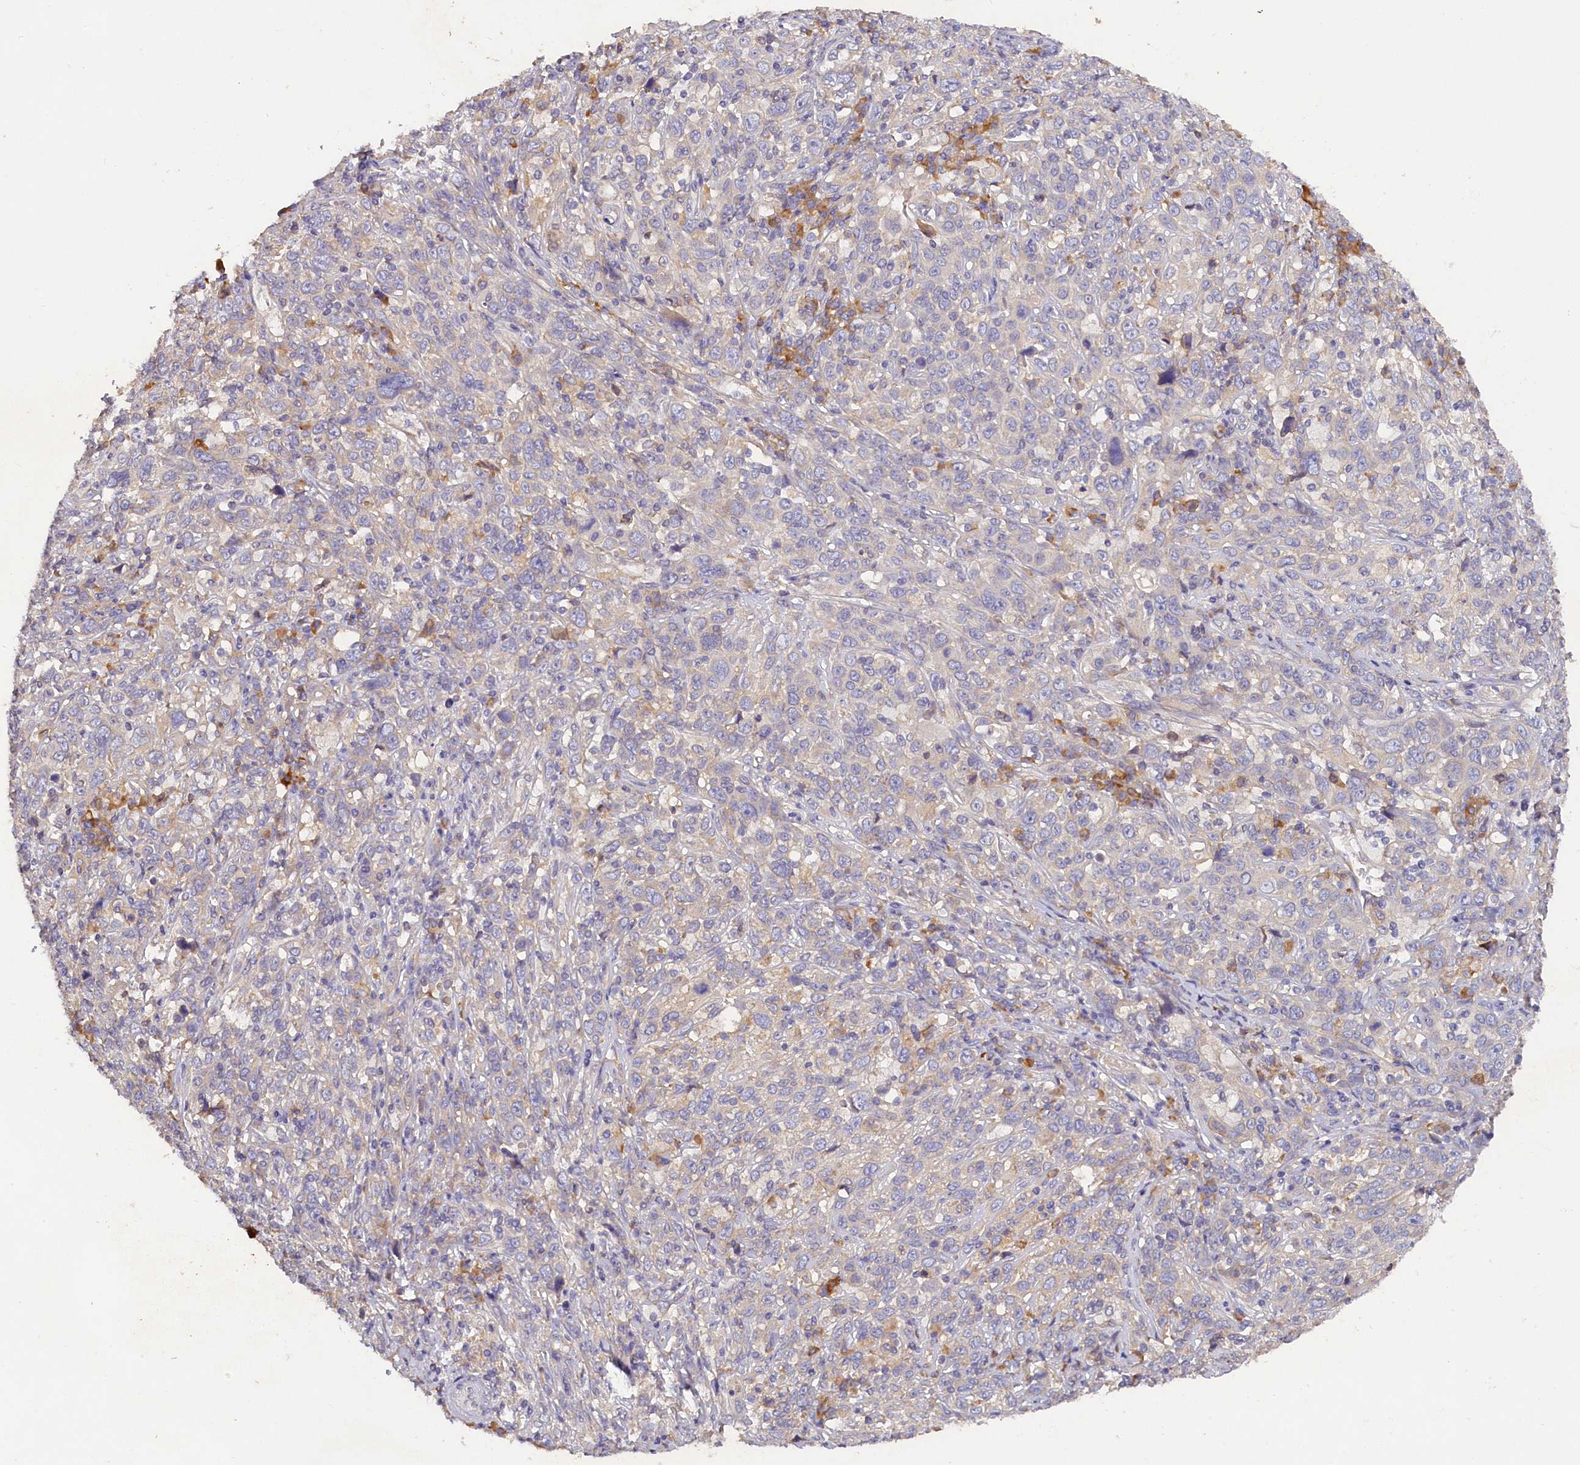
{"staining": {"intensity": "negative", "quantity": "none", "location": "none"}, "tissue": "cervical cancer", "cell_type": "Tumor cells", "image_type": "cancer", "snomed": [{"axis": "morphology", "description": "Squamous cell carcinoma, NOS"}, {"axis": "topography", "description": "Cervix"}], "caption": "An image of squamous cell carcinoma (cervical) stained for a protein displays no brown staining in tumor cells. (Immunohistochemistry (ihc), brightfield microscopy, high magnification).", "gene": "ST7L", "patient": {"sex": "female", "age": 46}}